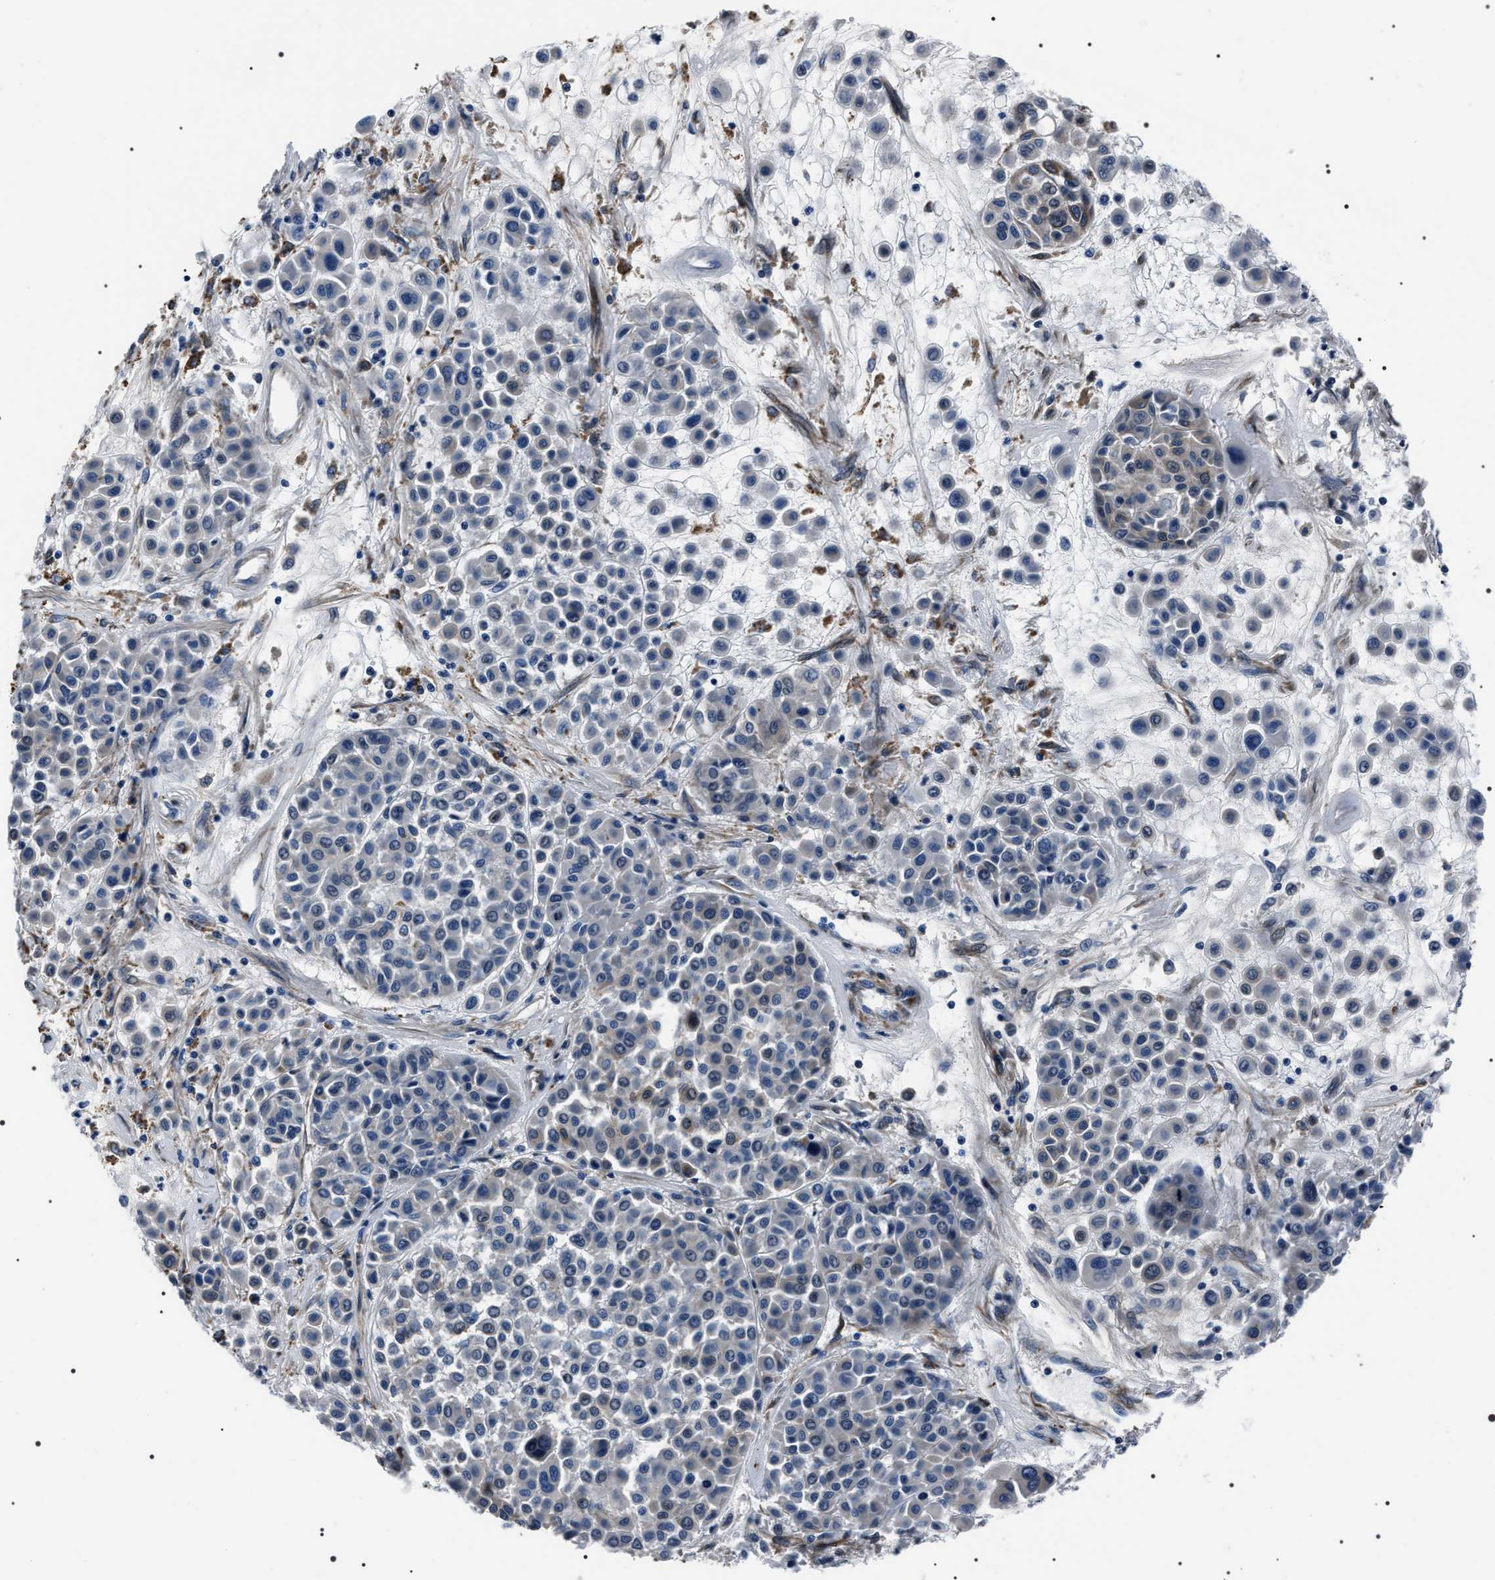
{"staining": {"intensity": "weak", "quantity": "<25%", "location": "cytoplasmic/membranous"}, "tissue": "melanoma", "cell_type": "Tumor cells", "image_type": "cancer", "snomed": [{"axis": "morphology", "description": "Malignant melanoma, Metastatic site"}, {"axis": "topography", "description": "Soft tissue"}], "caption": "Tumor cells show no significant staining in malignant melanoma (metastatic site).", "gene": "BAG2", "patient": {"sex": "male", "age": 41}}